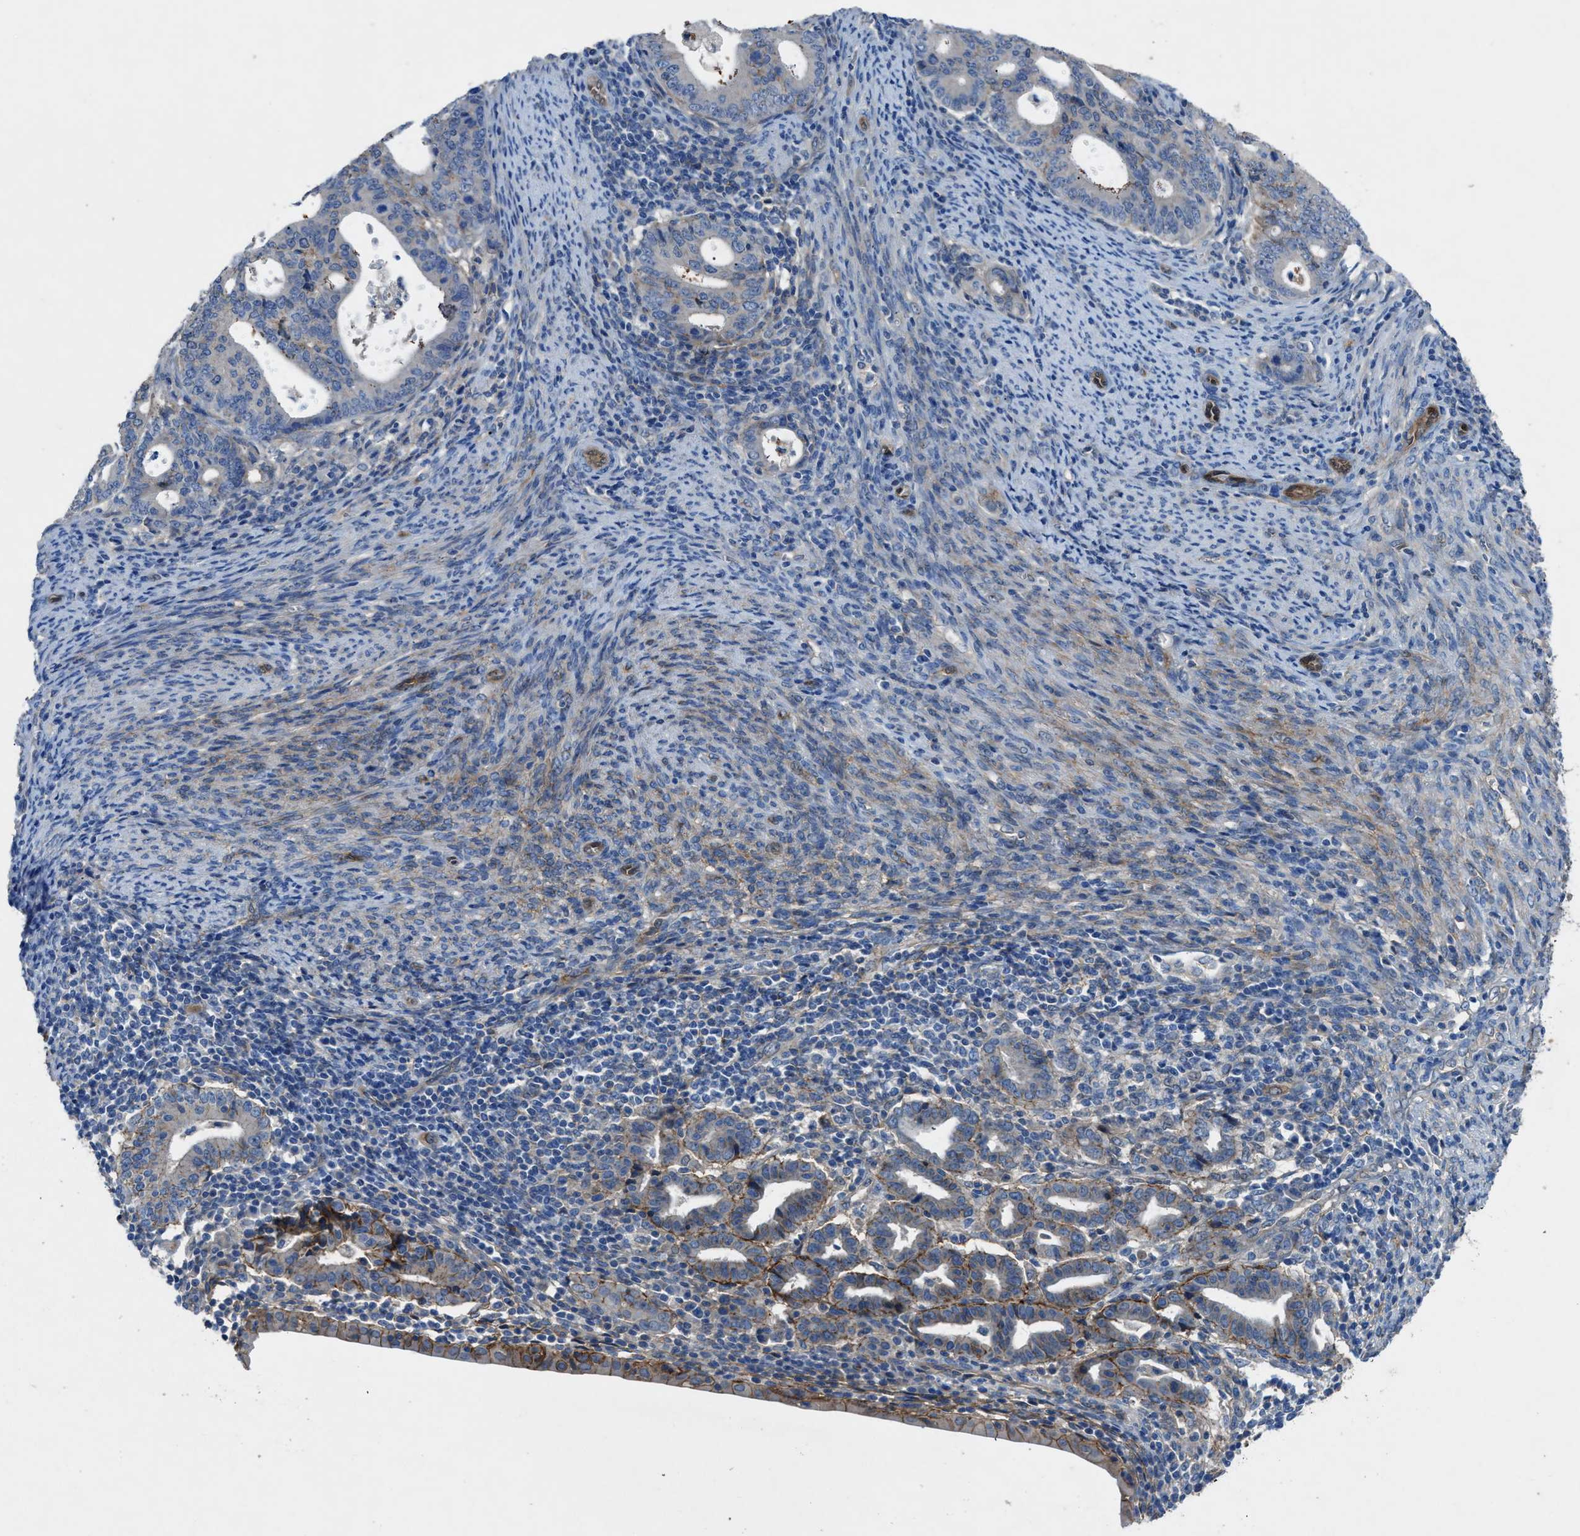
{"staining": {"intensity": "moderate", "quantity": "<25%", "location": "cytoplasmic/membranous"}, "tissue": "endometrial cancer", "cell_type": "Tumor cells", "image_type": "cancer", "snomed": [{"axis": "morphology", "description": "Adenocarcinoma, NOS"}, {"axis": "topography", "description": "Uterus"}], "caption": "Immunohistochemical staining of endometrial adenocarcinoma reveals moderate cytoplasmic/membranous protein staining in about <25% of tumor cells.", "gene": "PTGFRN", "patient": {"sex": "female", "age": 83}}